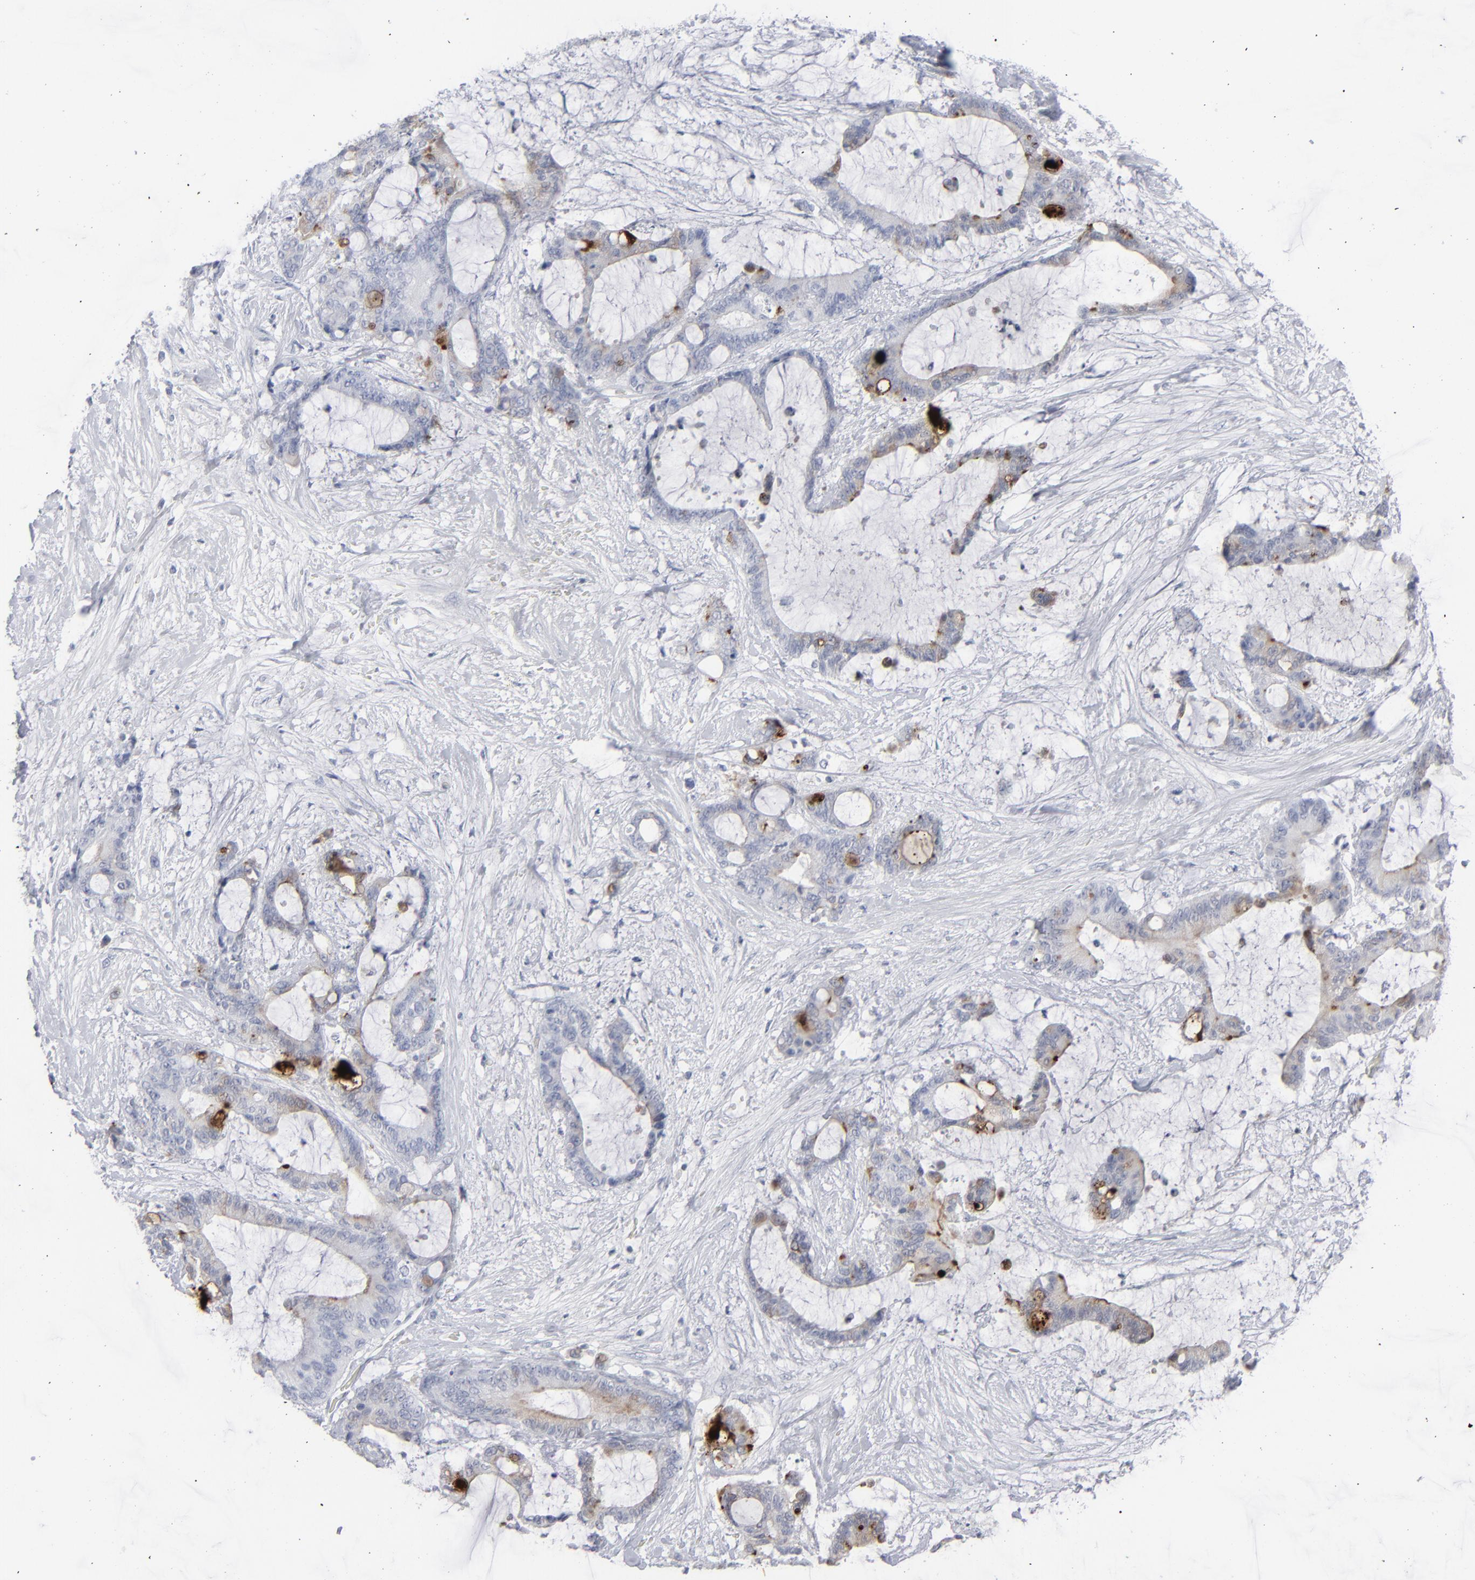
{"staining": {"intensity": "strong", "quantity": "<25%", "location": "cytoplasmic/membranous,nuclear"}, "tissue": "liver cancer", "cell_type": "Tumor cells", "image_type": "cancer", "snomed": [{"axis": "morphology", "description": "Cholangiocarcinoma"}, {"axis": "topography", "description": "Liver"}], "caption": "Protein analysis of liver cancer tissue shows strong cytoplasmic/membranous and nuclear staining in about <25% of tumor cells.", "gene": "MSLN", "patient": {"sex": "female", "age": 73}}